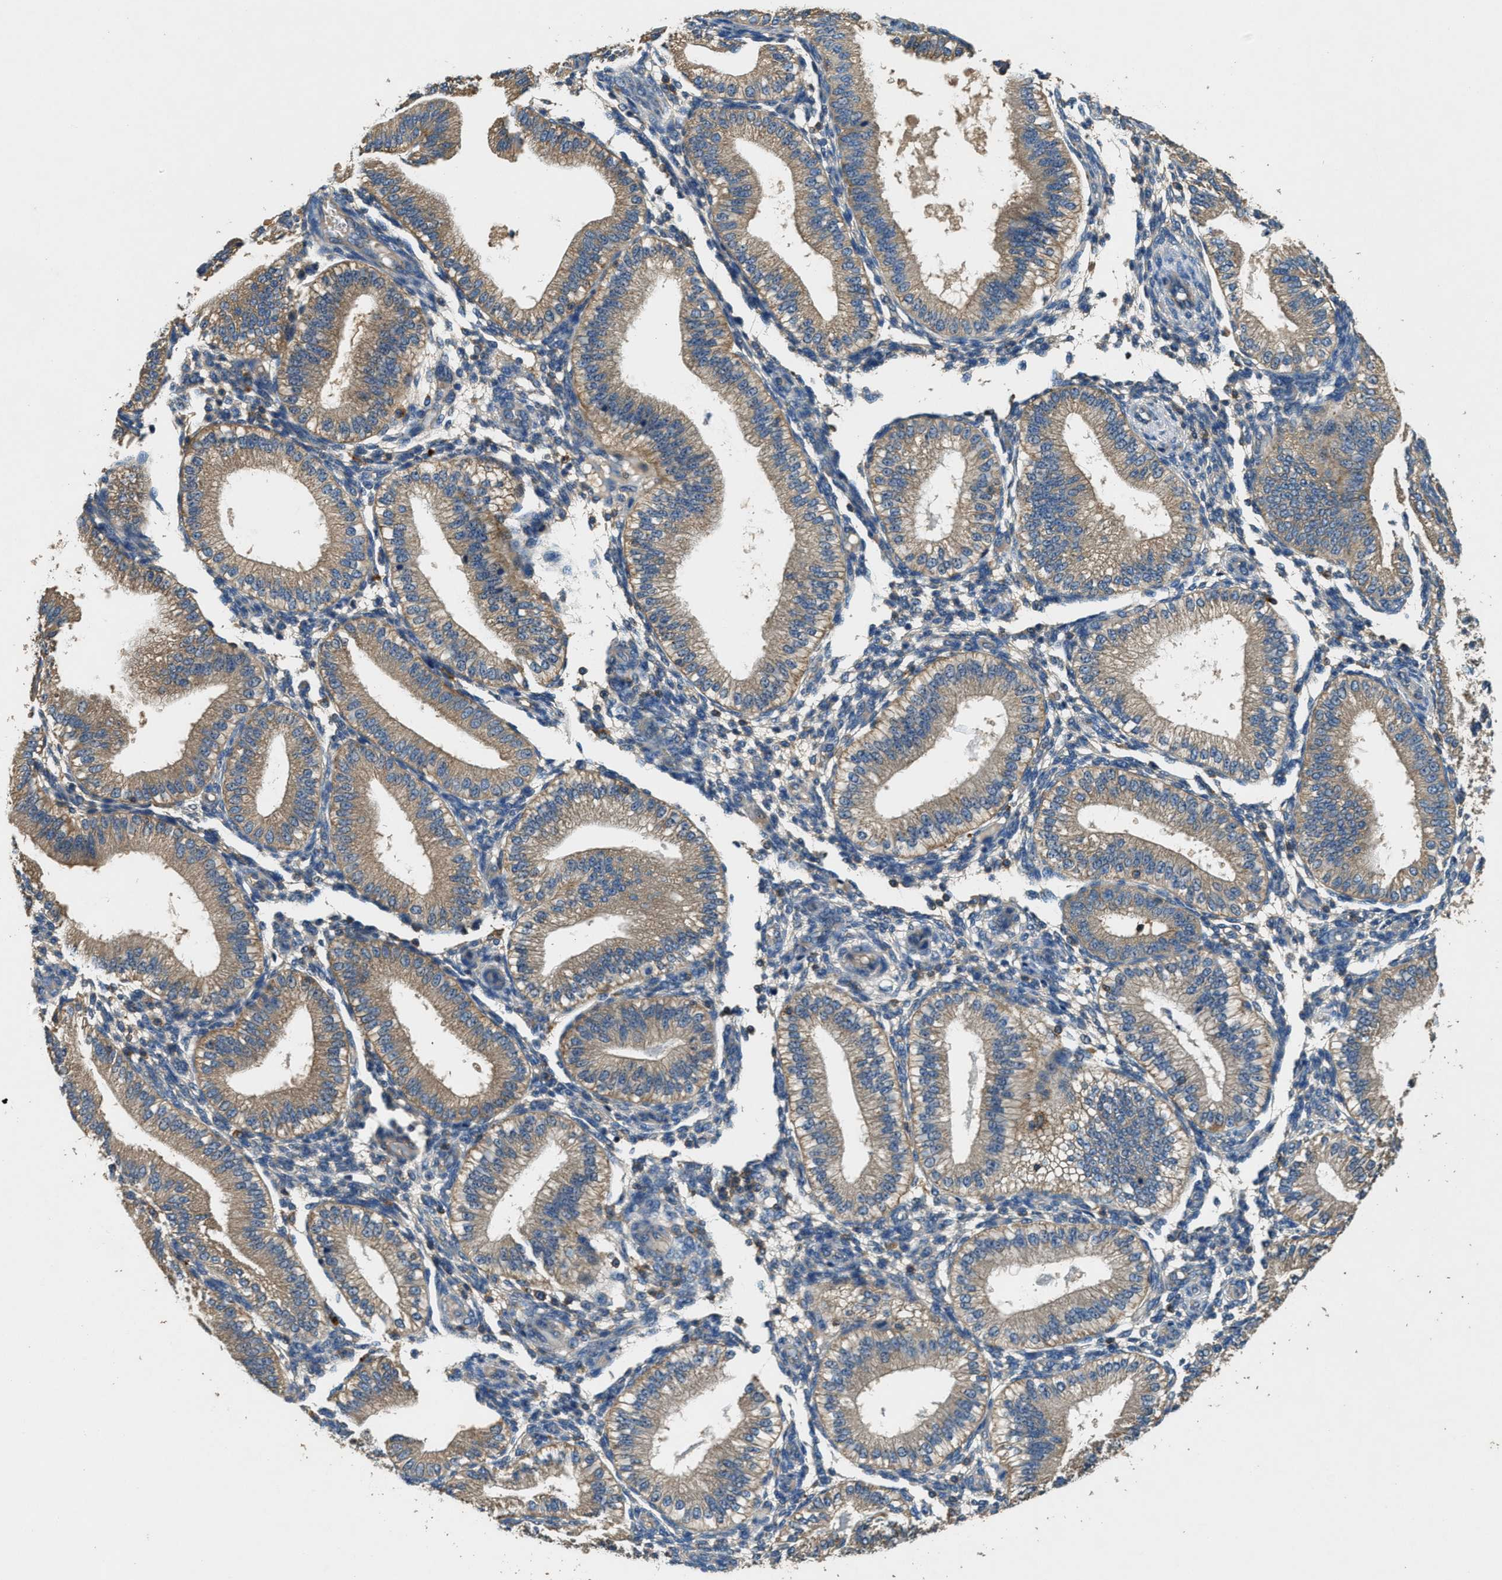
{"staining": {"intensity": "weak", "quantity": "<25%", "location": "cytoplasmic/membranous"}, "tissue": "endometrium", "cell_type": "Cells in endometrial stroma", "image_type": "normal", "snomed": [{"axis": "morphology", "description": "Normal tissue, NOS"}, {"axis": "topography", "description": "Endometrium"}], "caption": "Endometrium was stained to show a protein in brown. There is no significant positivity in cells in endometrial stroma. (Stains: DAB immunohistochemistry (IHC) with hematoxylin counter stain, Microscopy: brightfield microscopy at high magnification).", "gene": "BLOC1S1", "patient": {"sex": "female", "age": 39}}